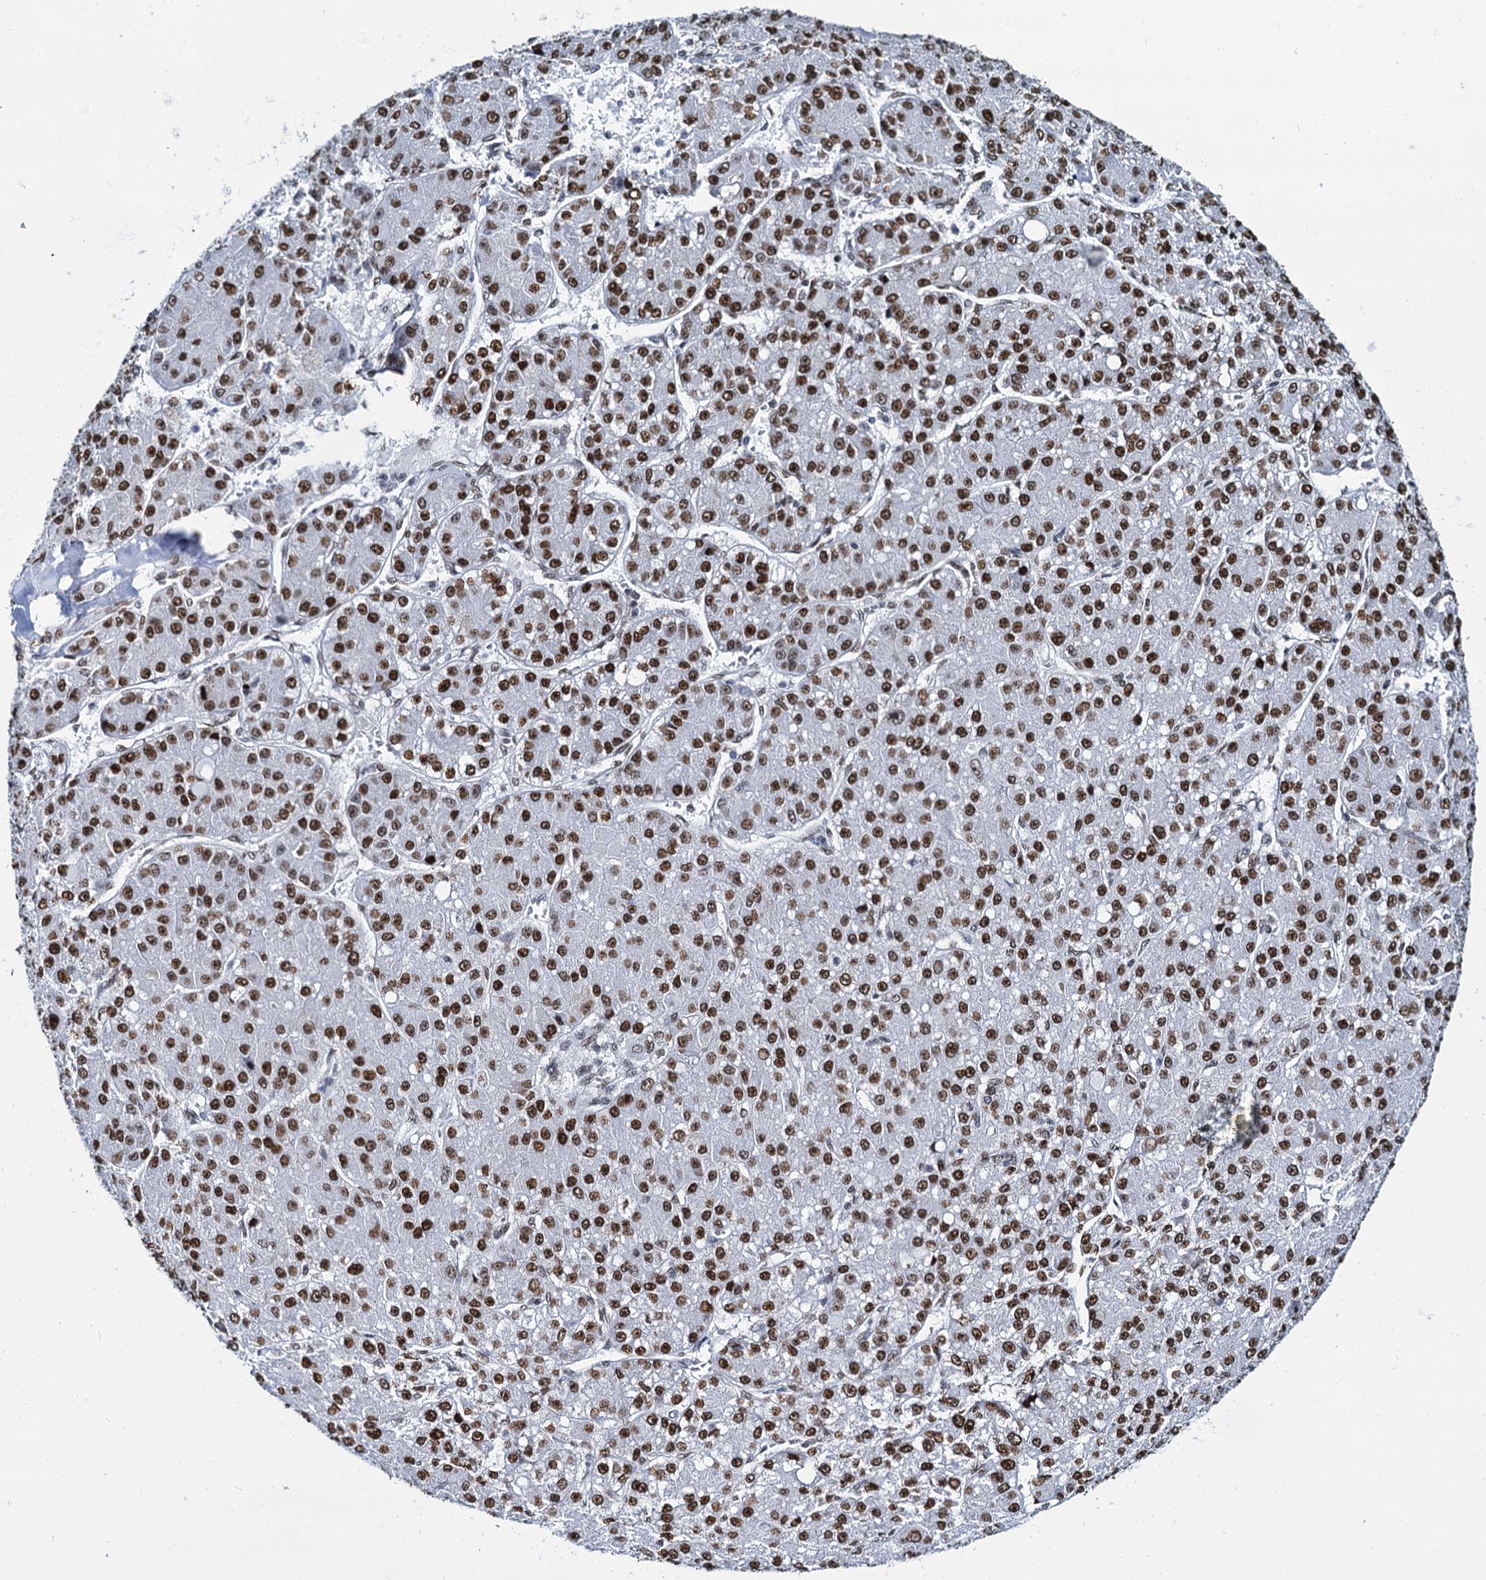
{"staining": {"intensity": "strong", "quantity": ">75%", "location": "nuclear"}, "tissue": "liver cancer", "cell_type": "Tumor cells", "image_type": "cancer", "snomed": [{"axis": "morphology", "description": "Carcinoma, Hepatocellular, NOS"}, {"axis": "topography", "description": "Liver"}], "caption": "Protein staining of hepatocellular carcinoma (liver) tissue reveals strong nuclear positivity in about >75% of tumor cells.", "gene": "CMAS", "patient": {"sex": "male", "age": 67}}